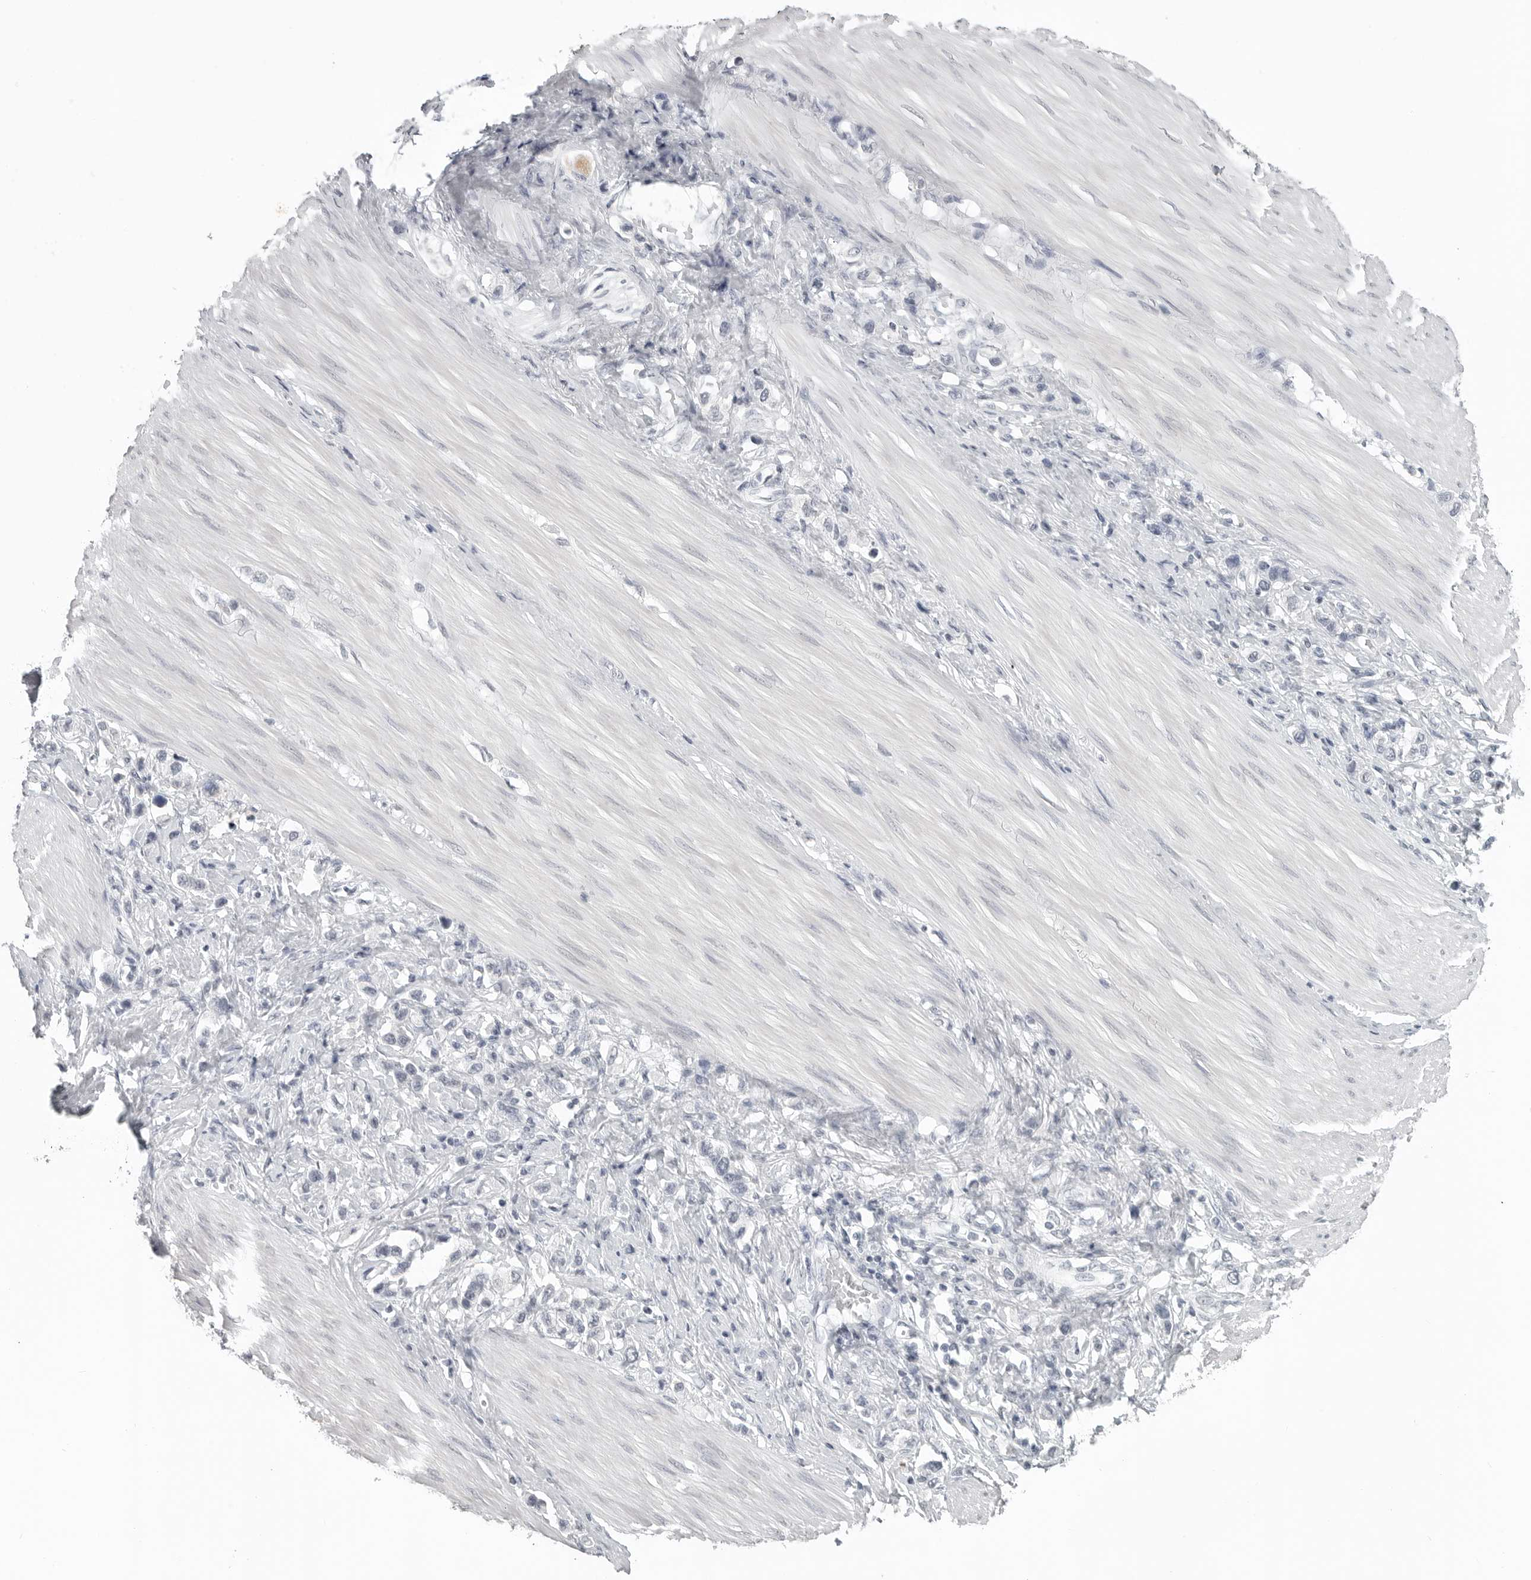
{"staining": {"intensity": "negative", "quantity": "none", "location": "none"}, "tissue": "stomach cancer", "cell_type": "Tumor cells", "image_type": "cancer", "snomed": [{"axis": "morphology", "description": "Adenocarcinoma, NOS"}, {"axis": "topography", "description": "Stomach"}], "caption": "IHC of human stomach cancer reveals no positivity in tumor cells.", "gene": "BPIFA1", "patient": {"sex": "female", "age": 65}}